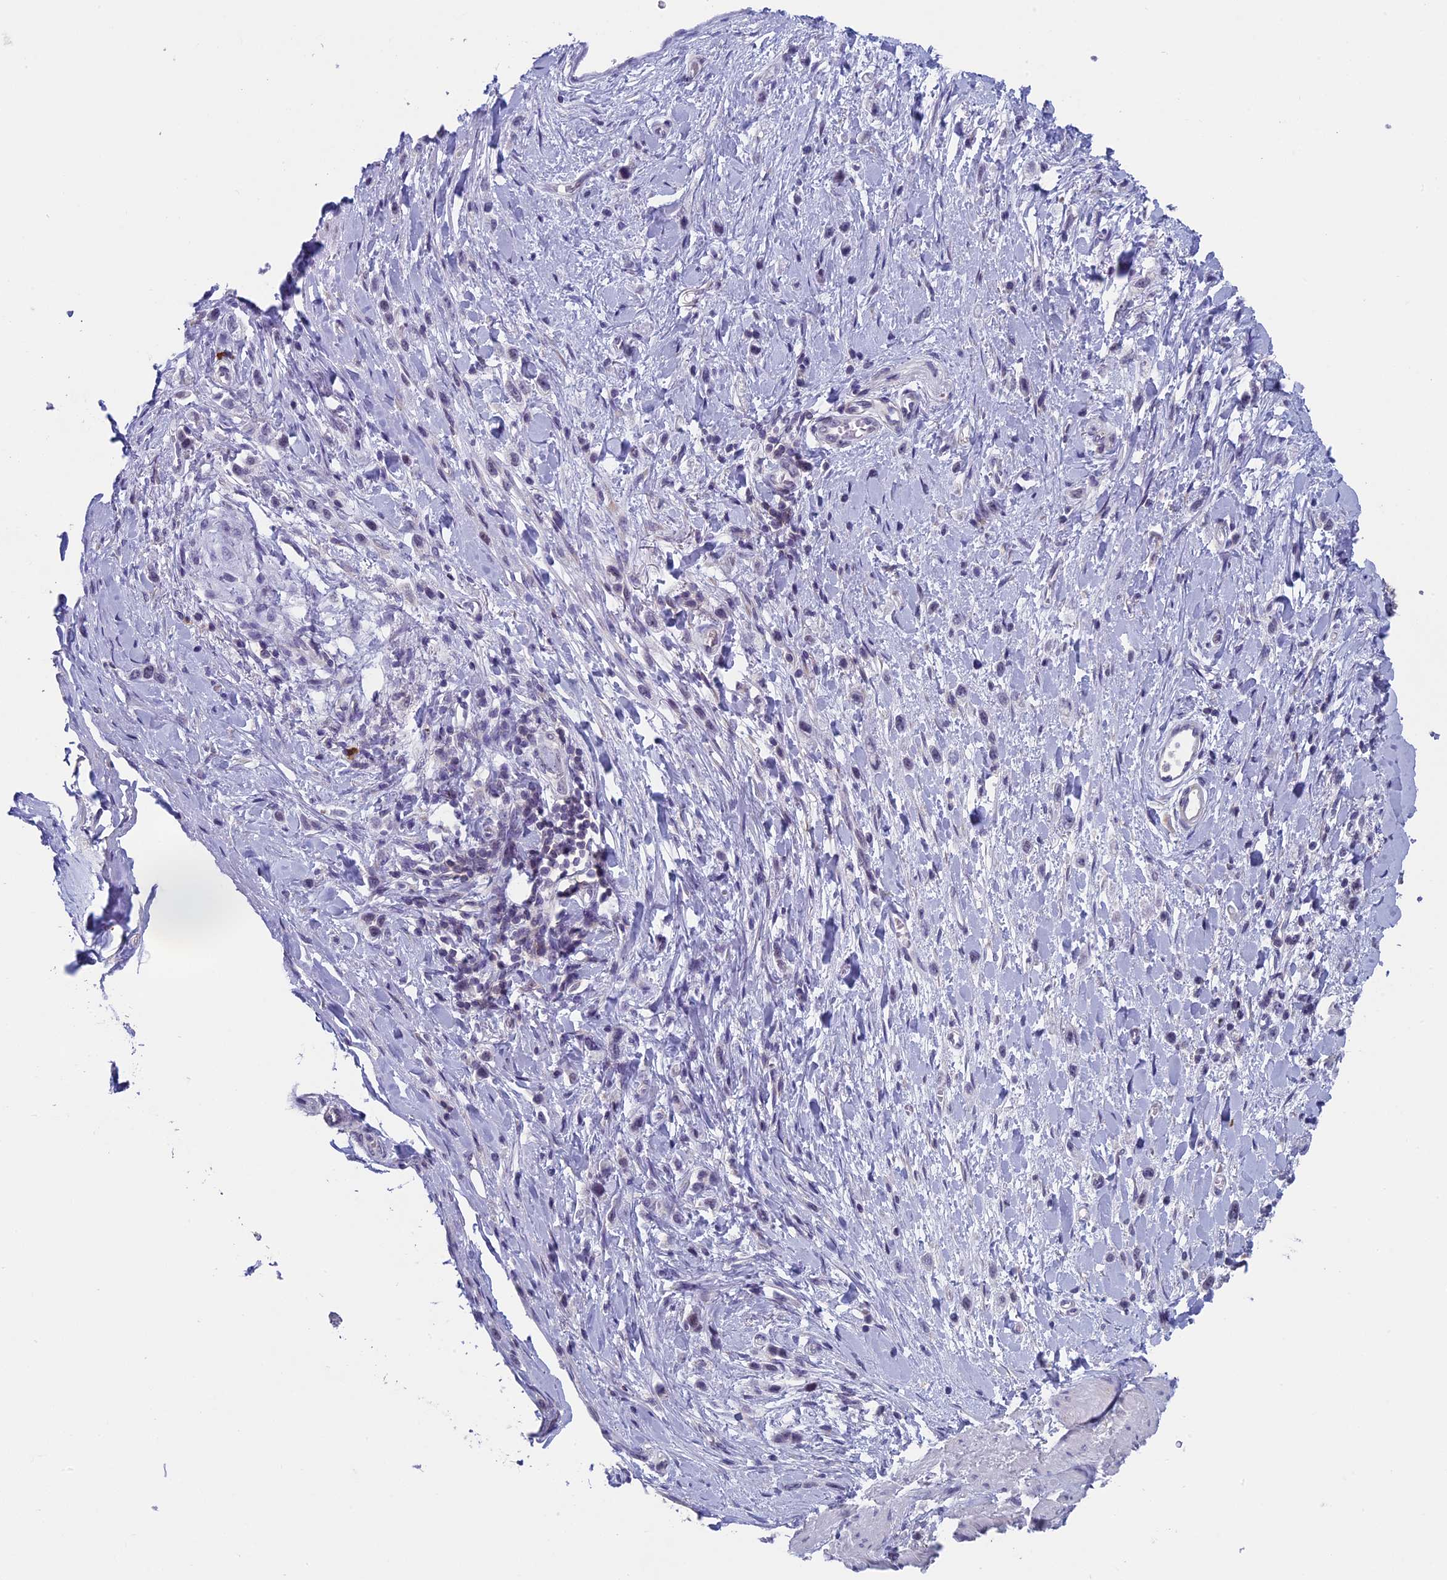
{"staining": {"intensity": "negative", "quantity": "none", "location": "none"}, "tissue": "stomach cancer", "cell_type": "Tumor cells", "image_type": "cancer", "snomed": [{"axis": "morphology", "description": "Adenocarcinoma, NOS"}, {"axis": "topography", "description": "Stomach"}], "caption": "Immunohistochemistry (IHC) photomicrograph of stomach adenocarcinoma stained for a protein (brown), which demonstrates no positivity in tumor cells. Brightfield microscopy of immunohistochemistry (IHC) stained with DAB (3,3'-diaminobenzidine) (brown) and hematoxylin (blue), captured at high magnification.", "gene": "CNEP1R1", "patient": {"sex": "female", "age": 65}}